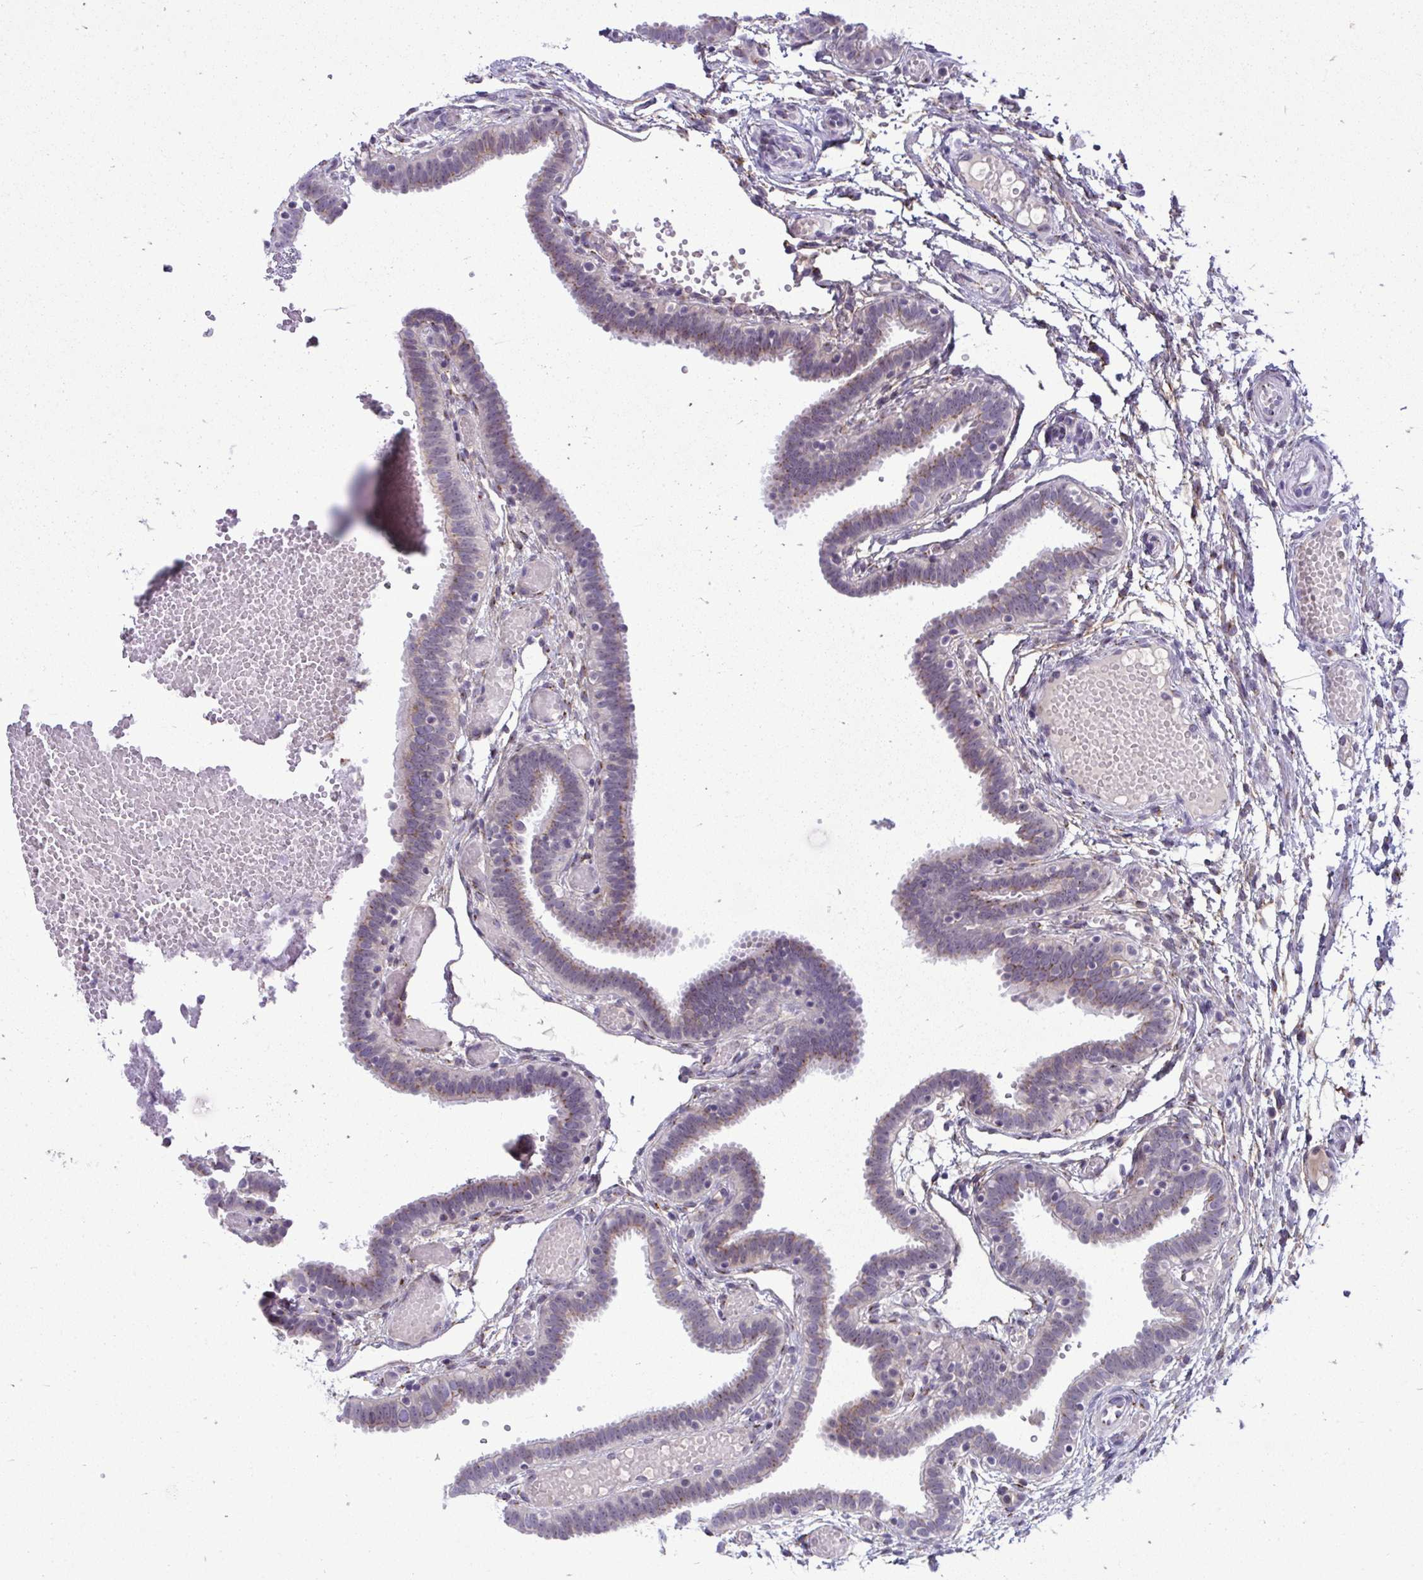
{"staining": {"intensity": "moderate", "quantity": "25%-75%", "location": "cytoplasmic/membranous"}, "tissue": "fallopian tube", "cell_type": "Glandular cells", "image_type": "normal", "snomed": [{"axis": "morphology", "description": "Normal tissue, NOS"}, {"axis": "topography", "description": "Fallopian tube"}], "caption": "An image of human fallopian tube stained for a protein demonstrates moderate cytoplasmic/membranous brown staining in glandular cells.", "gene": "DTX4", "patient": {"sex": "female", "age": 37}}